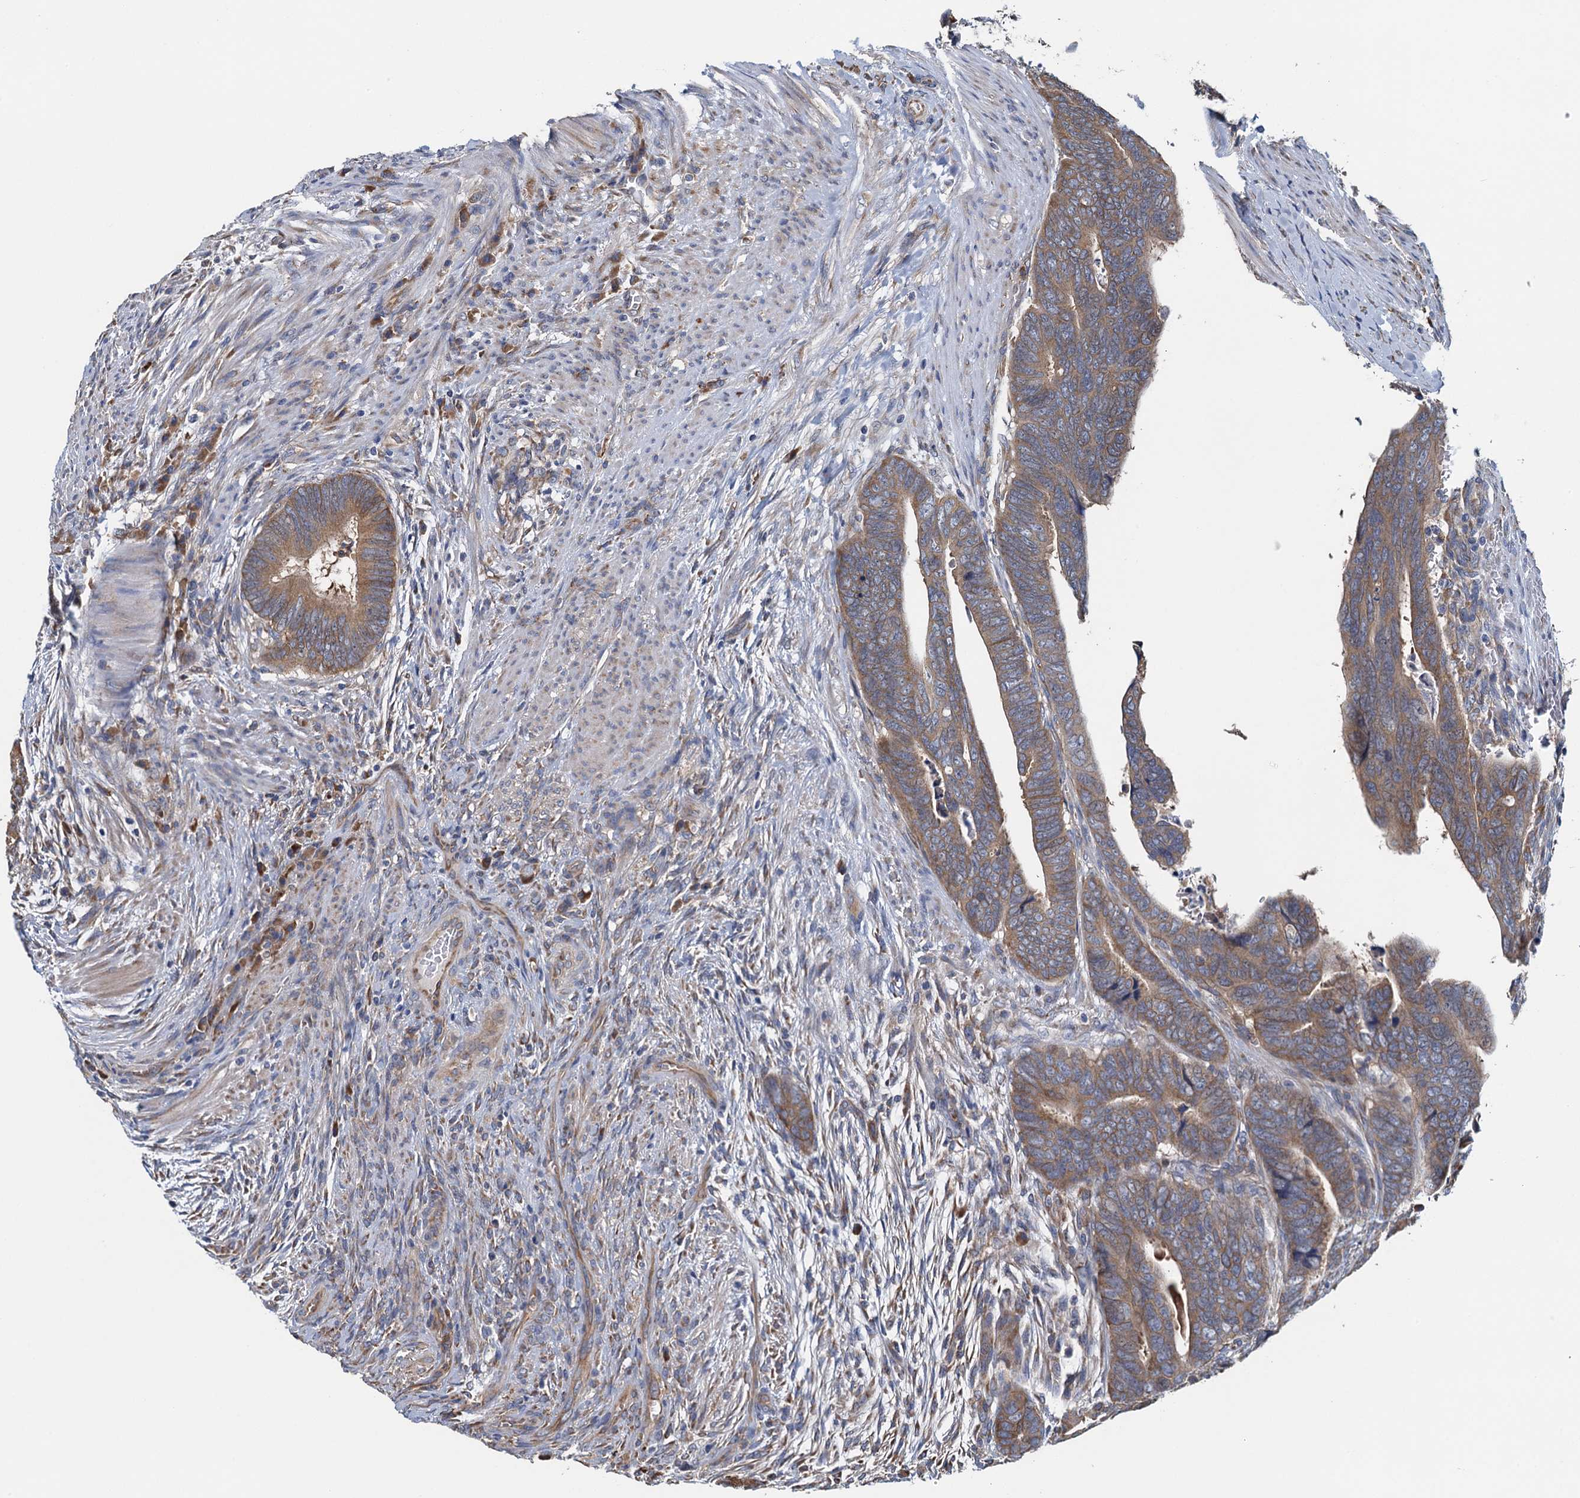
{"staining": {"intensity": "moderate", "quantity": "25%-75%", "location": "cytoplasmic/membranous"}, "tissue": "colorectal cancer", "cell_type": "Tumor cells", "image_type": "cancer", "snomed": [{"axis": "morphology", "description": "Adenocarcinoma, NOS"}, {"axis": "topography", "description": "Rectum"}], "caption": "Human colorectal cancer (adenocarcinoma) stained with a brown dye displays moderate cytoplasmic/membranous positive expression in about 25%-75% of tumor cells.", "gene": "ADCY9", "patient": {"sex": "female", "age": 78}}